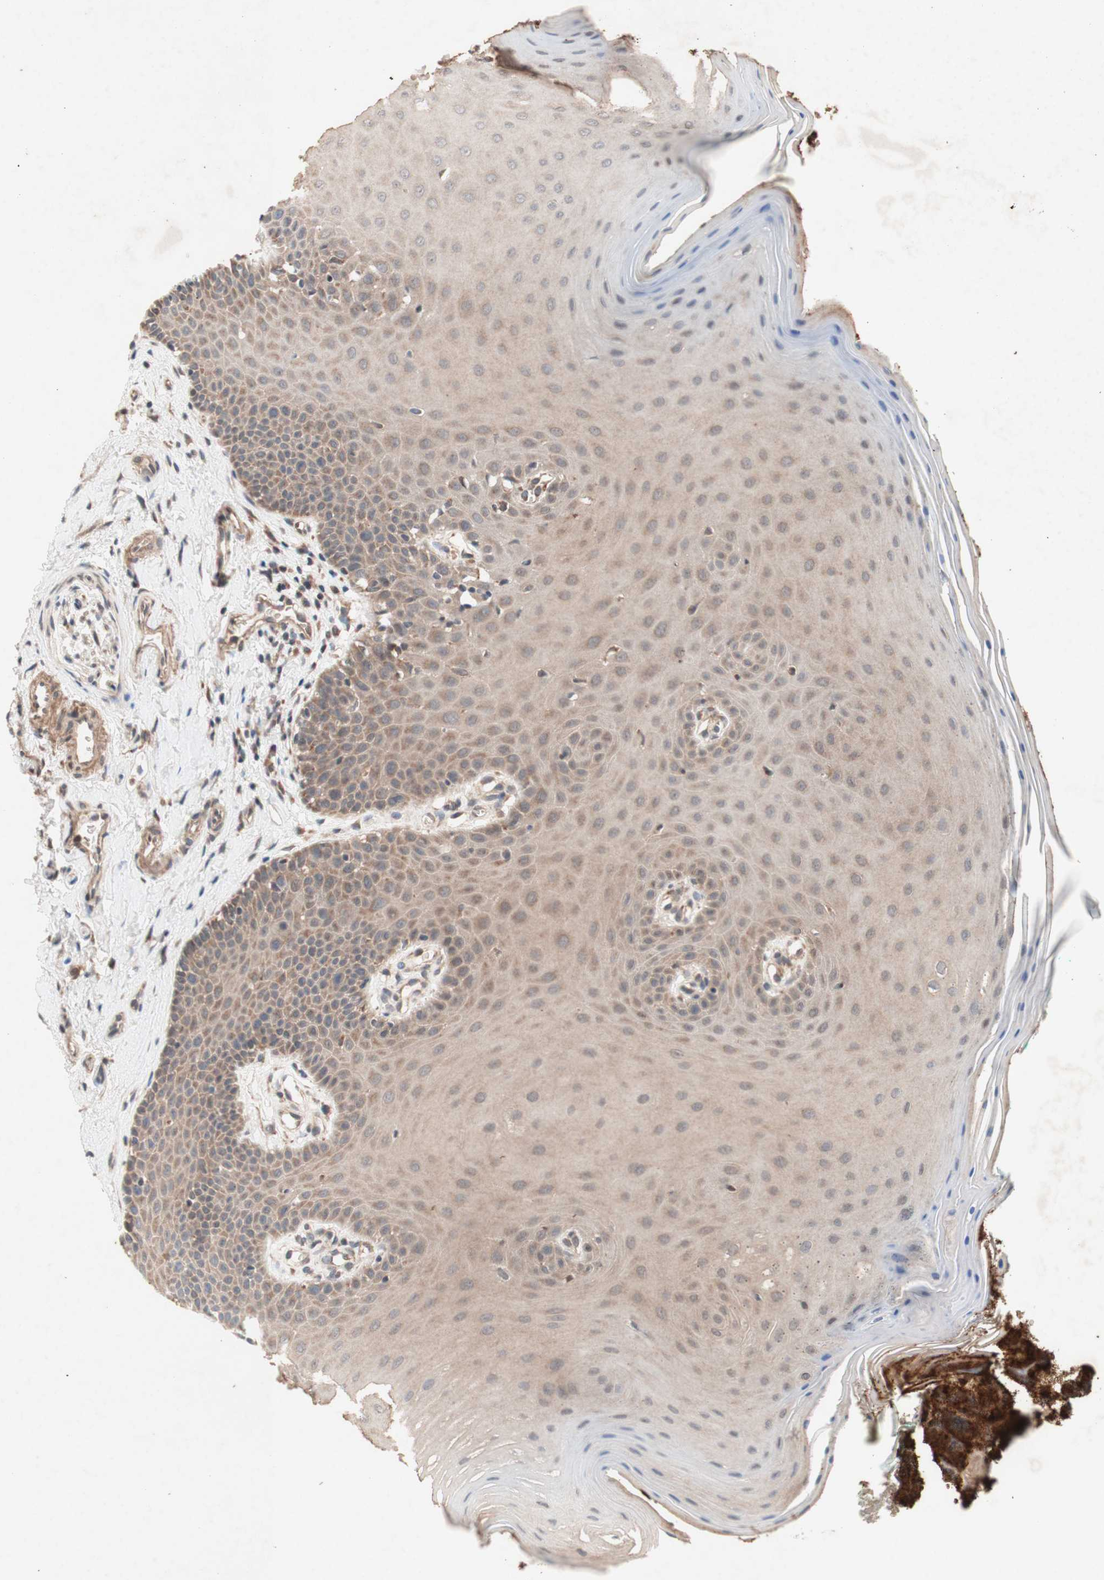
{"staining": {"intensity": "moderate", "quantity": ">75%", "location": "cytoplasmic/membranous"}, "tissue": "oral mucosa", "cell_type": "Squamous epithelial cells", "image_type": "normal", "snomed": [{"axis": "morphology", "description": "Normal tissue, NOS"}, {"axis": "topography", "description": "Skeletal muscle"}, {"axis": "topography", "description": "Oral tissue"}], "caption": "Brown immunohistochemical staining in unremarkable human oral mucosa reveals moderate cytoplasmic/membranous expression in about >75% of squamous epithelial cells. The staining was performed using DAB (3,3'-diaminobenzidine) to visualize the protein expression in brown, while the nuclei were stained in blue with hematoxylin (Magnification: 20x).", "gene": "DDOST", "patient": {"sex": "male", "age": 58}}